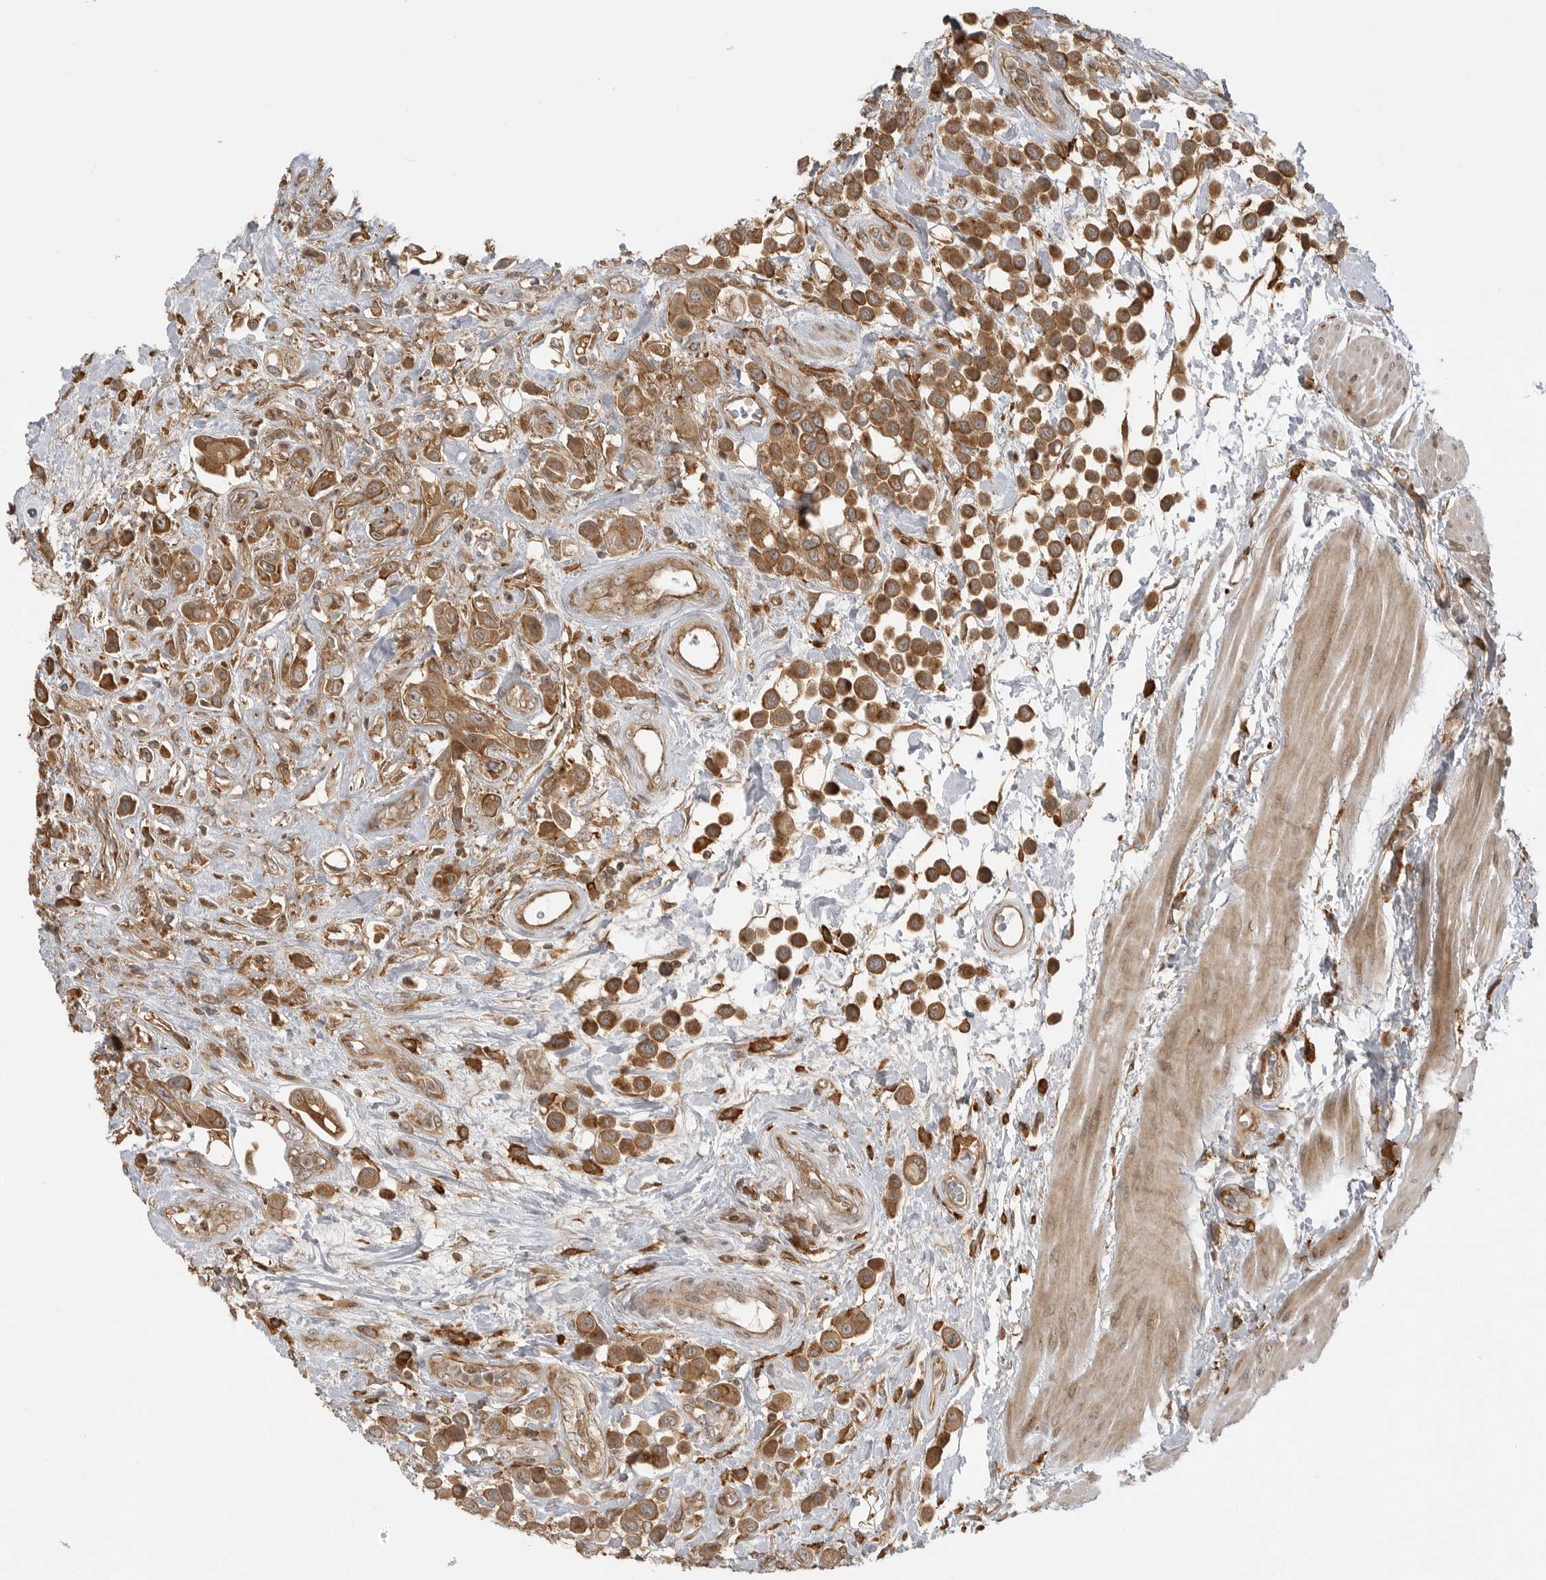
{"staining": {"intensity": "moderate", "quantity": ">75%", "location": "cytoplasmic/membranous"}, "tissue": "urothelial cancer", "cell_type": "Tumor cells", "image_type": "cancer", "snomed": [{"axis": "morphology", "description": "Urothelial carcinoma, High grade"}, {"axis": "topography", "description": "Urinary bladder"}], "caption": "The image reveals immunohistochemical staining of urothelial carcinoma (high-grade). There is moderate cytoplasmic/membranous expression is identified in about >75% of tumor cells. (IHC, brightfield microscopy, high magnification).", "gene": "FAT3", "patient": {"sex": "male", "age": 50}}